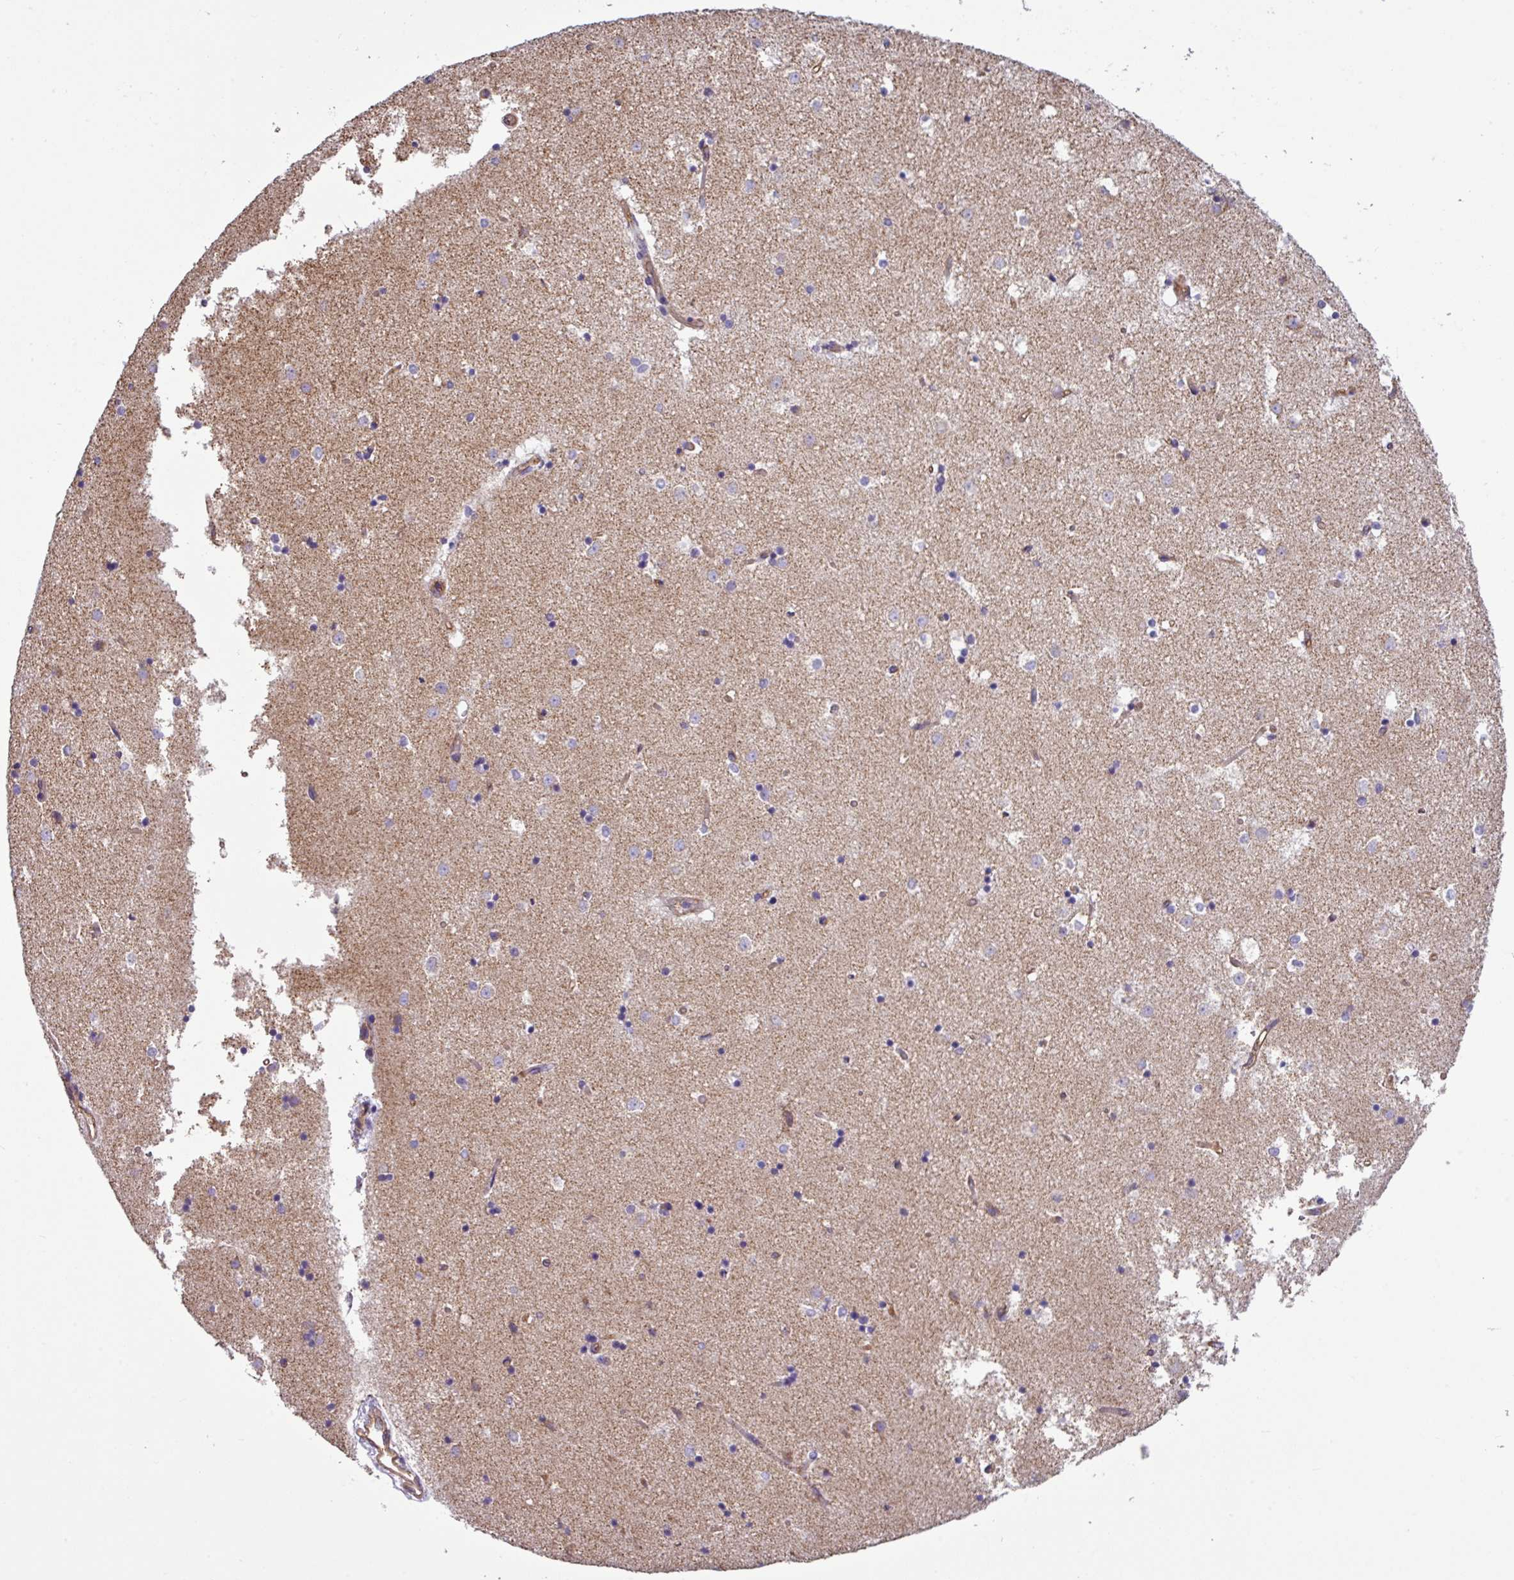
{"staining": {"intensity": "weak", "quantity": "<25%", "location": "cytoplasmic/membranous"}, "tissue": "caudate", "cell_type": "Glial cells", "image_type": "normal", "snomed": [{"axis": "morphology", "description": "Normal tissue, NOS"}, {"axis": "topography", "description": "Lateral ventricle wall"}], "caption": "This is a micrograph of immunohistochemistry staining of benign caudate, which shows no positivity in glial cells.", "gene": "SLC23A2", "patient": {"sex": "female", "age": 52}}